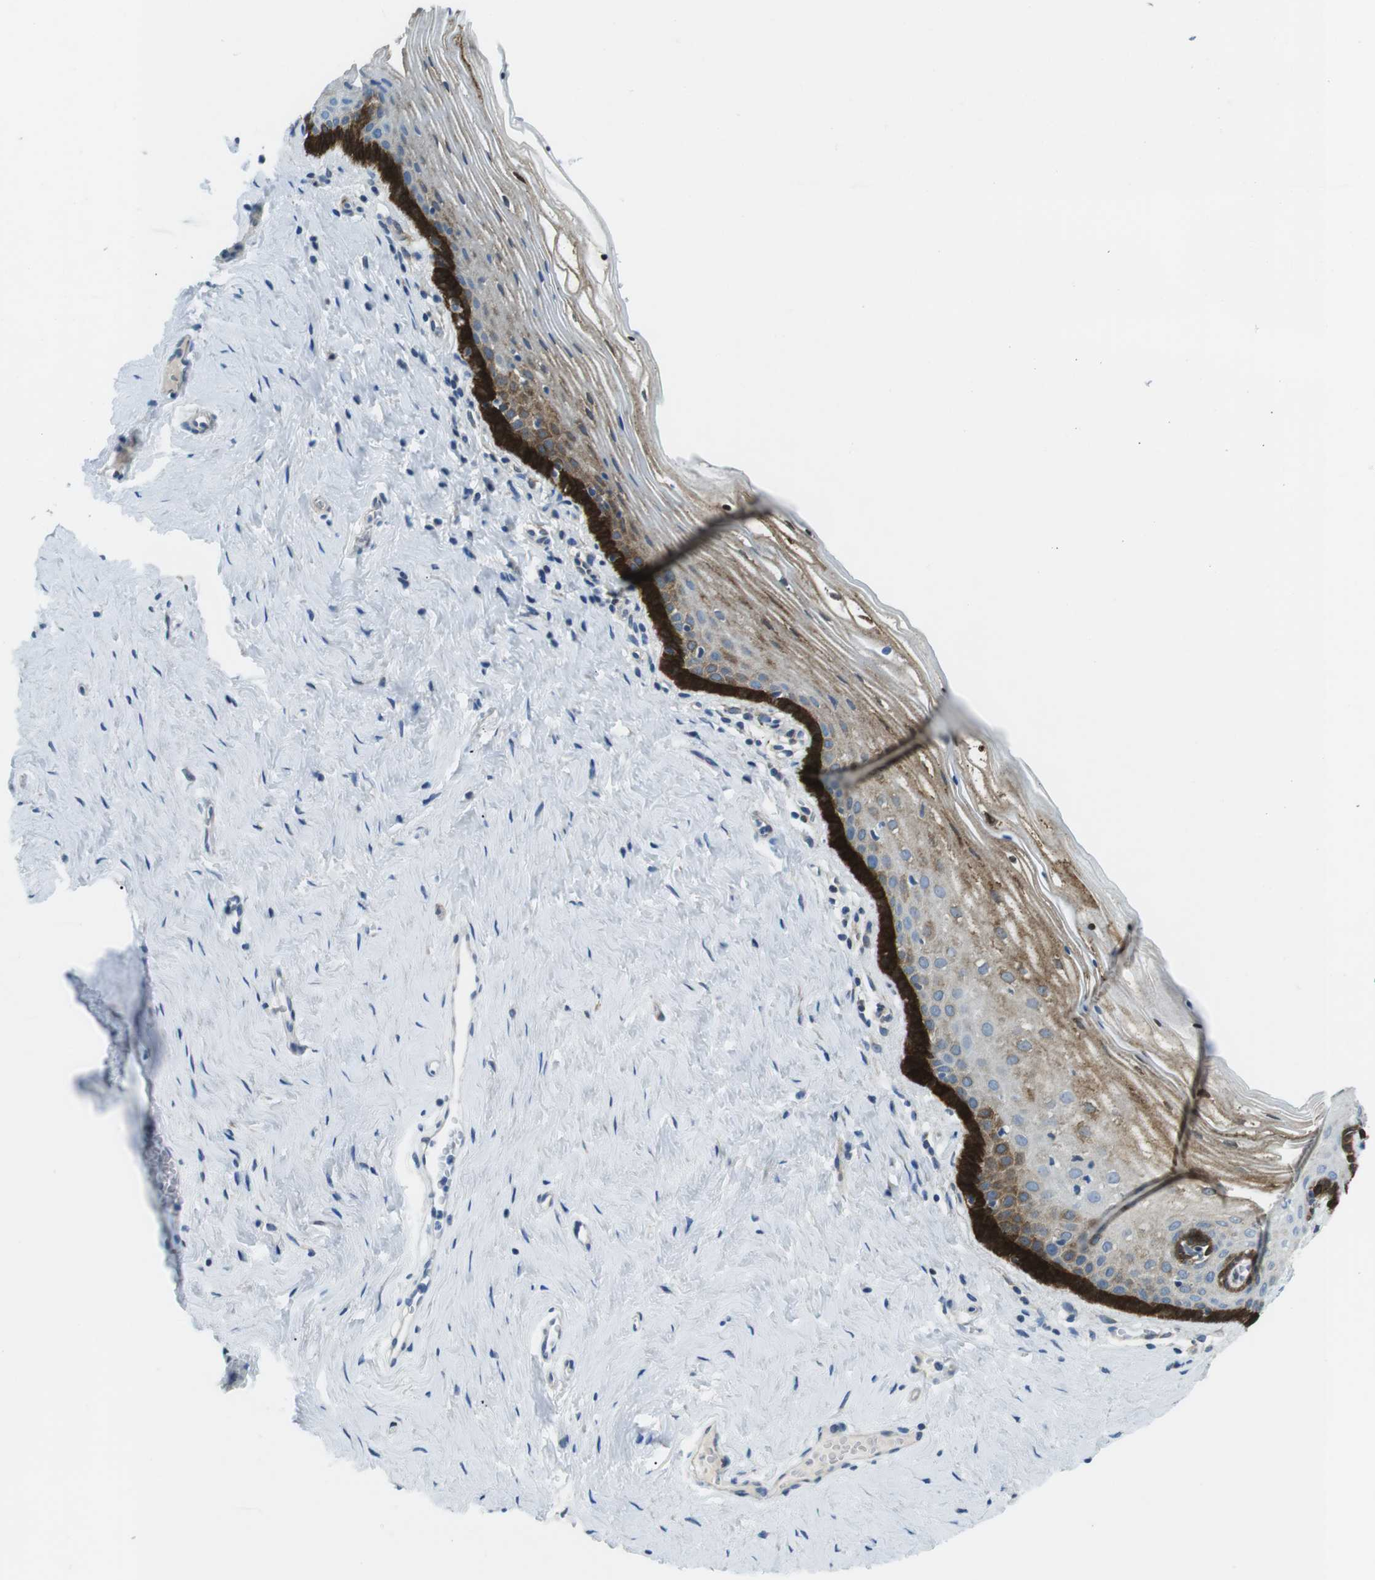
{"staining": {"intensity": "strong", "quantity": "25%-75%", "location": "cytoplasmic/membranous"}, "tissue": "vagina", "cell_type": "Squamous epithelial cells", "image_type": "normal", "snomed": [{"axis": "morphology", "description": "Normal tissue, NOS"}, {"axis": "topography", "description": "Vagina"}], "caption": "Immunohistochemistry (IHC) of unremarkable human vagina reveals high levels of strong cytoplasmic/membranous staining in about 25%-75% of squamous epithelial cells. (IHC, brightfield microscopy, high magnification).", "gene": "PHLDA1", "patient": {"sex": "female", "age": 32}}